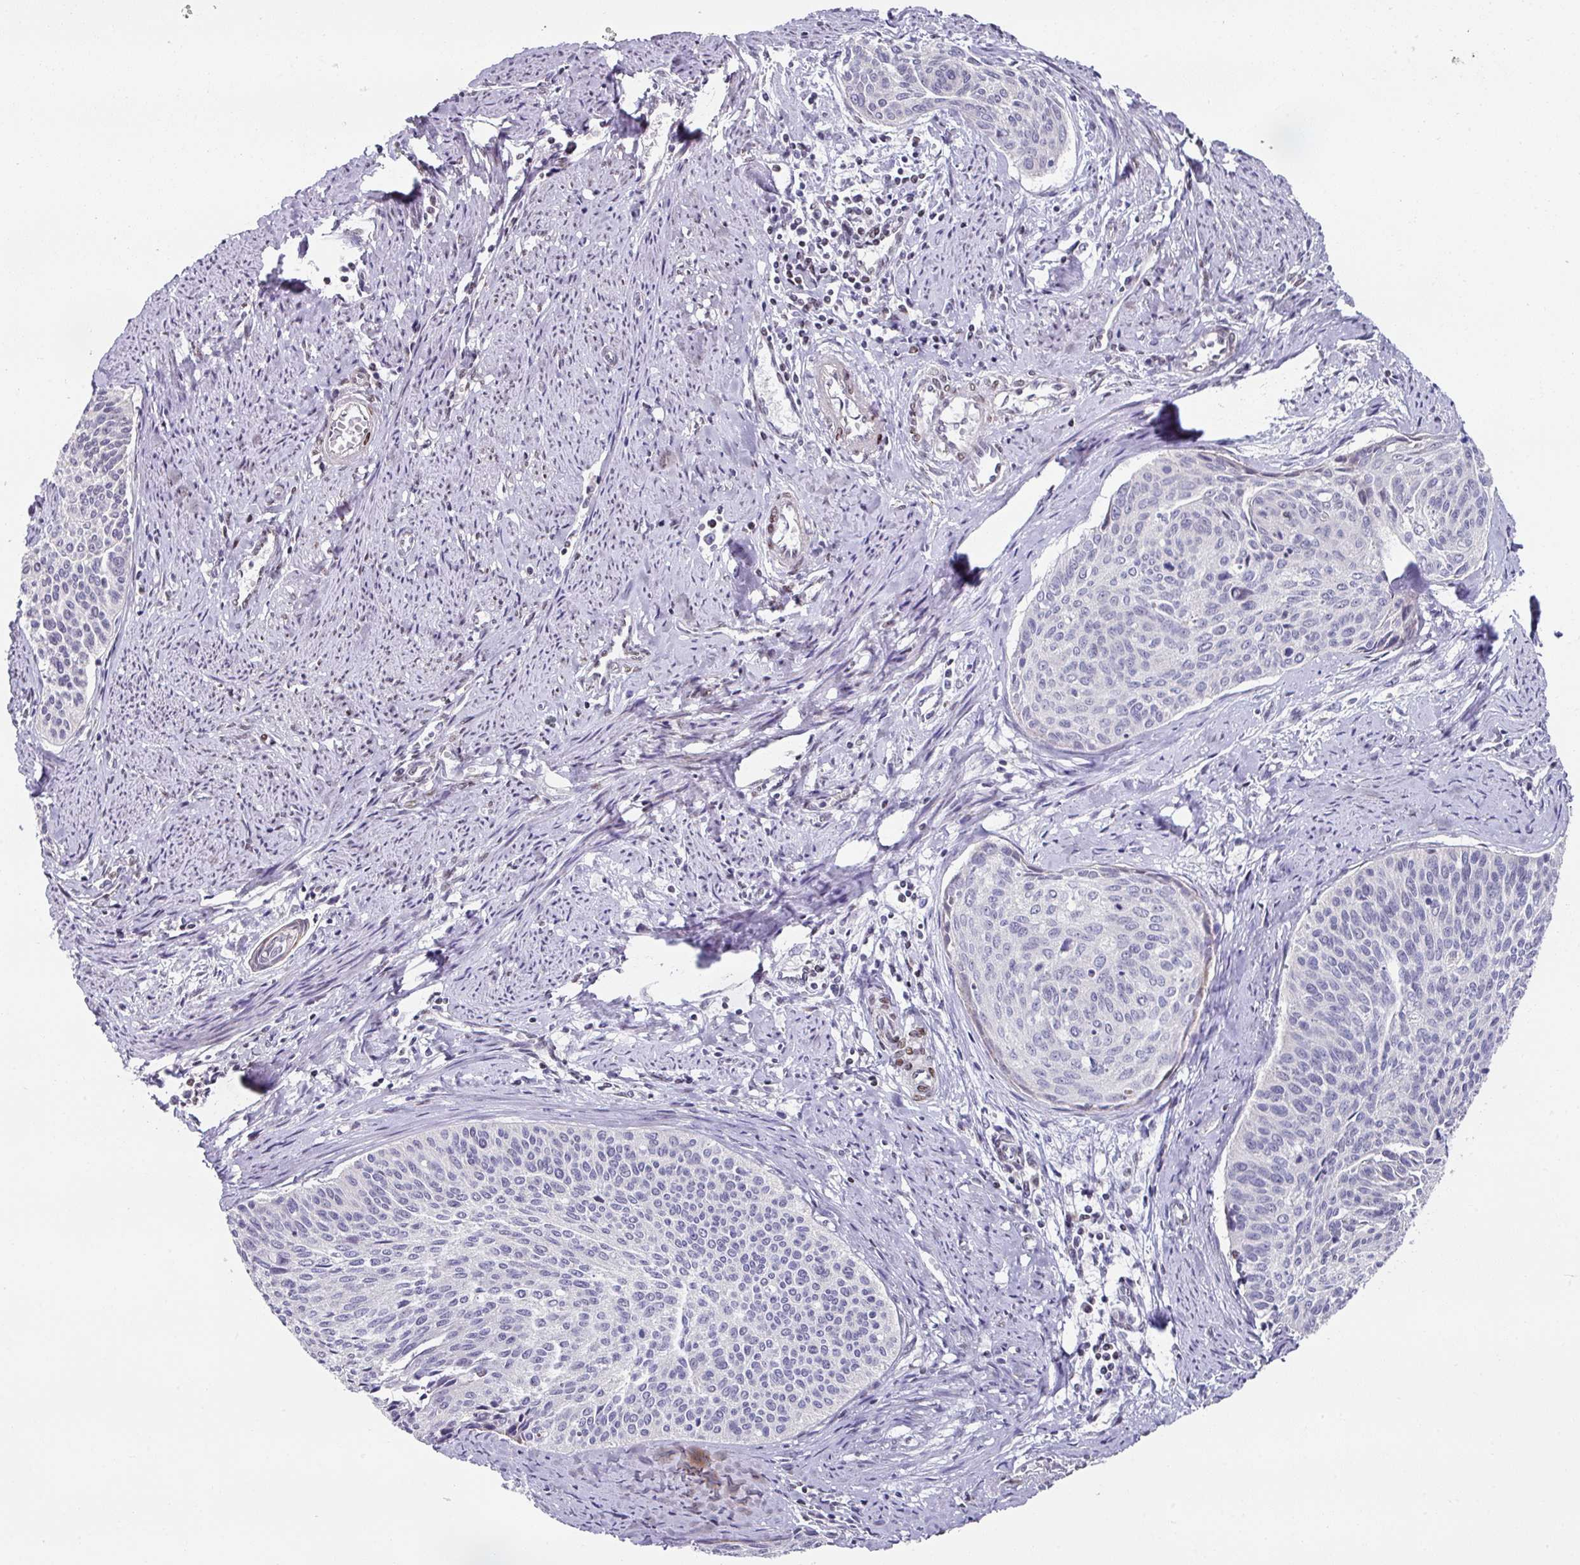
{"staining": {"intensity": "negative", "quantity": "none", "location": "none"}, "tissue": "cervical cancer", "cell_type": "Tumor cells", "image_type": "cancer", "snomed": [{"axis": "morphology", "description": "Squamous cell carcinoma, NOS"}, {"axis": "topography", "description": "Cervix"}], "caption": "Tumor cells are negative for protein expression in human squamous cell carcinoma (cervical).", "gene": "CBX7", "patient": {"sex": "female", "age": 55}}